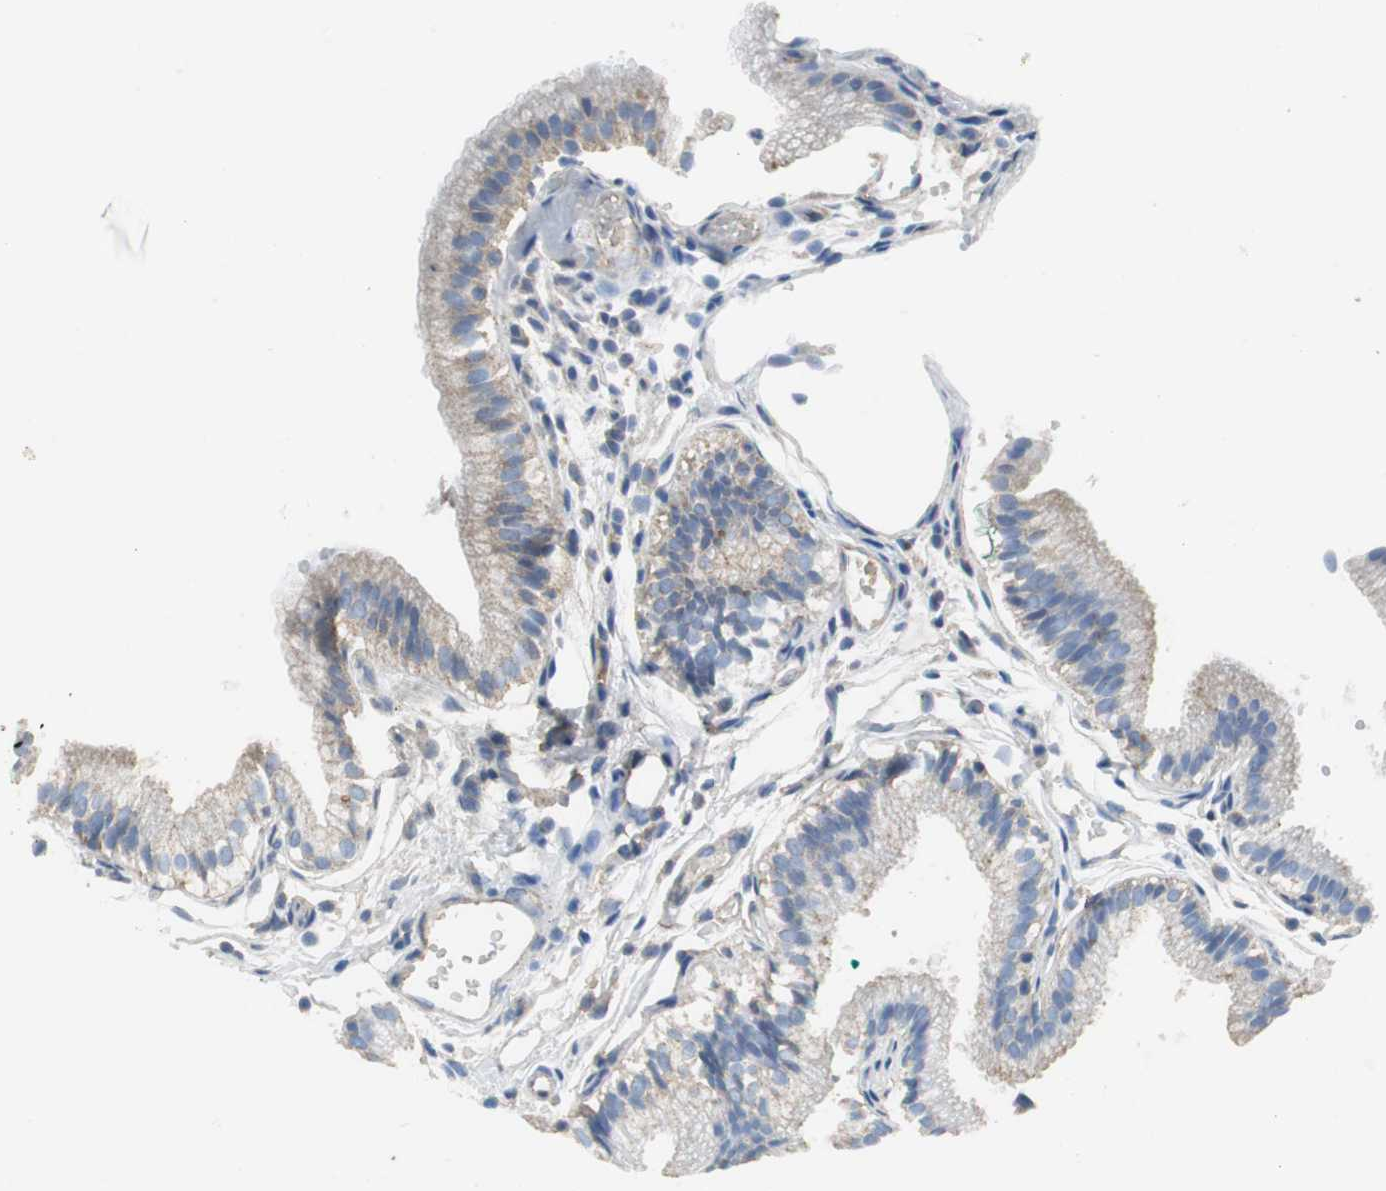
{"staining": {"intensity": "weak", "quantity": "<25%", "location": "cytoplasmic/membranous"}, "tissue": "gallbladder", "cell_type": "Glandular cells", "image_type": "normal", "snomed": [{"axis": "morphology", "description": "Normal tissue, NOS"}, {"axis": "topography", "description": "Gallbladder"}], "caption": "This is a histopathology image of immunohistochemistry staining of unremarkable gallbladder, which shows no expression in glandular cells.", "gene": "VBP1", "patient": {"sex": "female", "age": 26}}